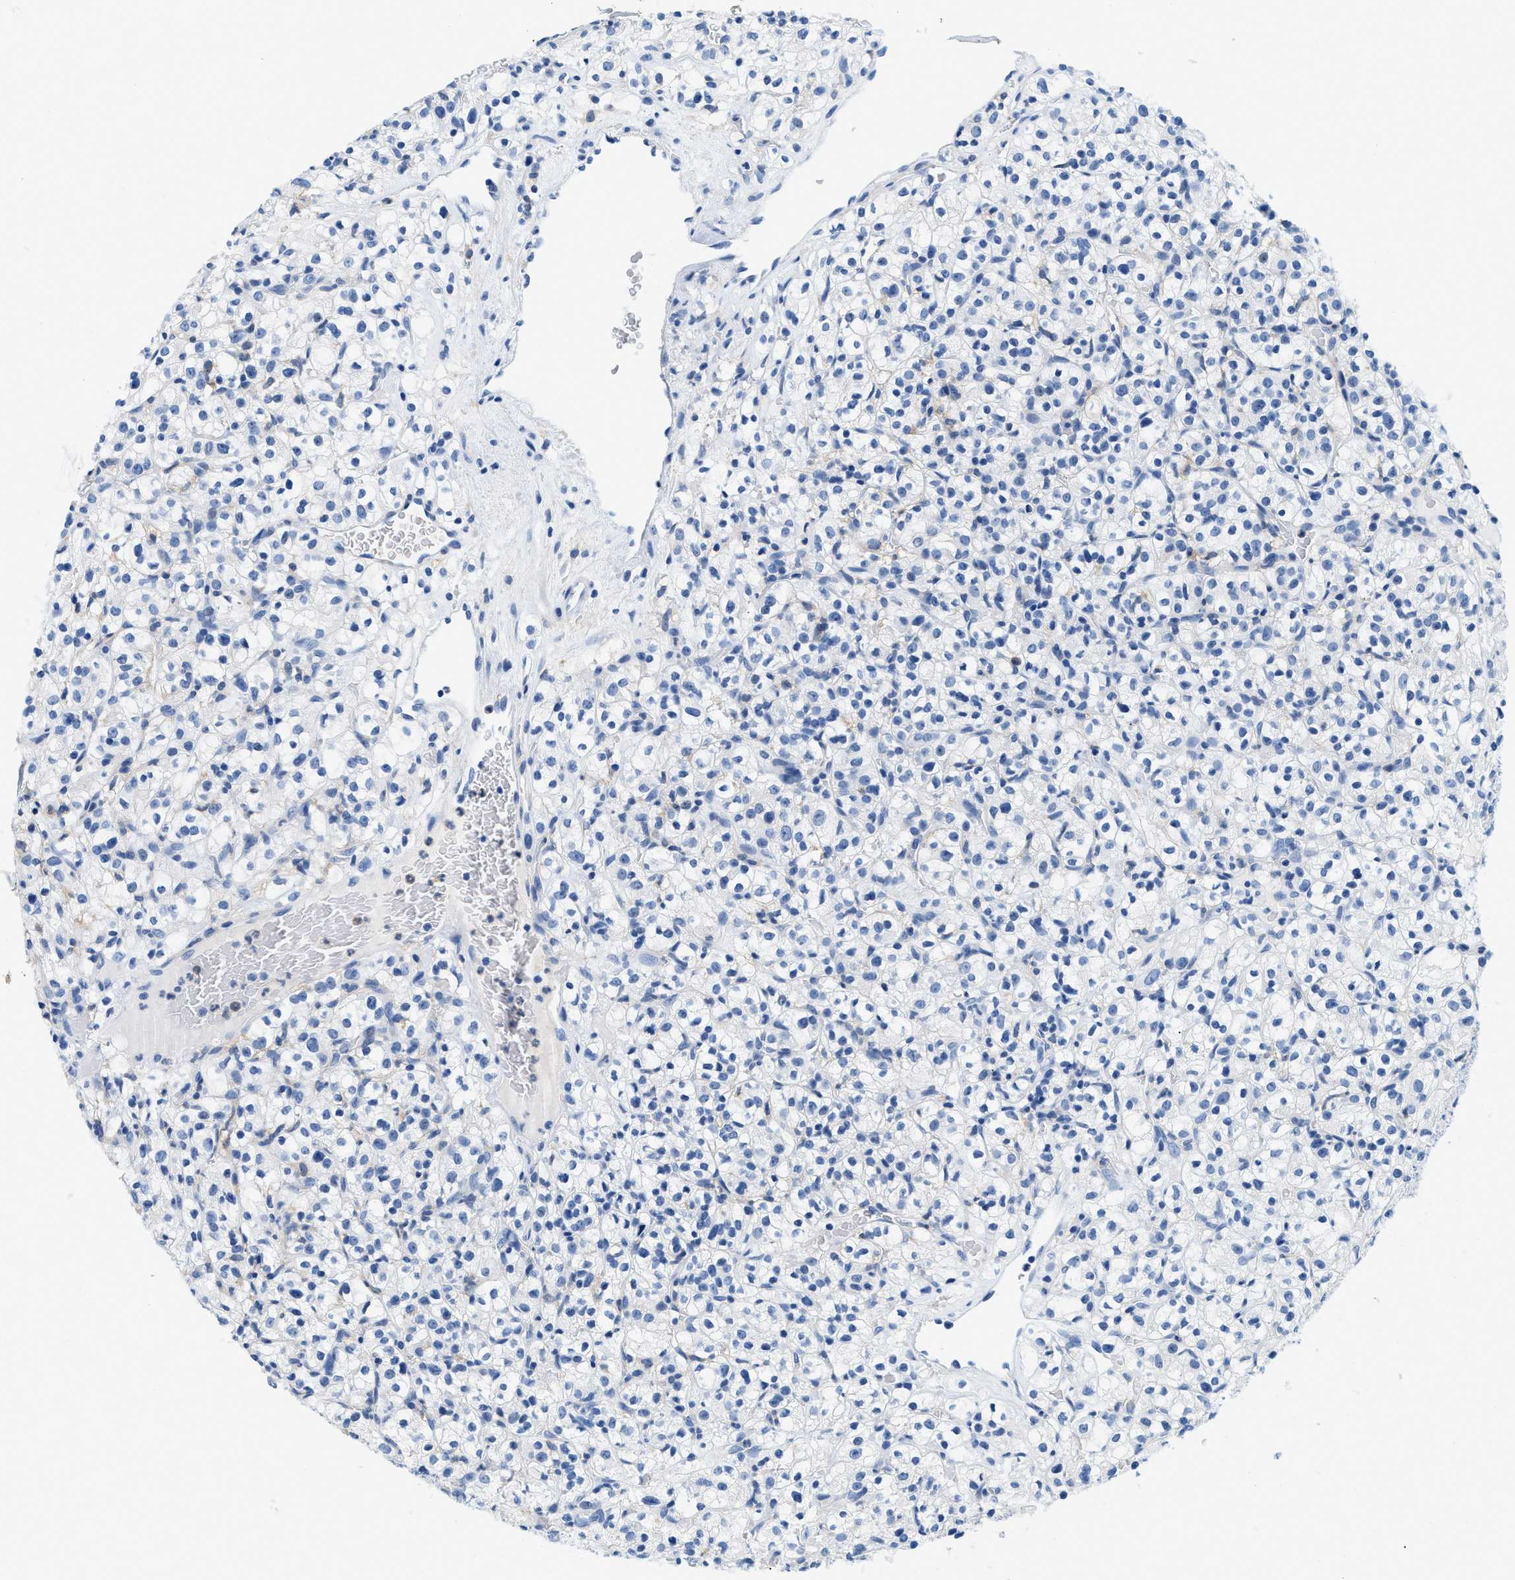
{"staining": {"intensity": "negative", "quantity": "none", "location": "none"}, "tissue": "renal cancer", "cell_type": "Tumor cells", "image_type": "cancer", "snomed": [{"axis": "morphology", "description": "Normal tissue, NOS"}, {"axis": "morphology", "description": "Adenocarcinoma, NOS"}, {"axis": "topography", "description": "Kidney"}], "caption": "IHC photomicrograph of neoplastic tissue: renal cancer (adenocarcinoma) stained with DAB (3,3'-diaminobenzidine) exhibits no significant protein staining in tumor cells.", "gene": "GSN", "patient": {"sex": "female", "age": 72}}